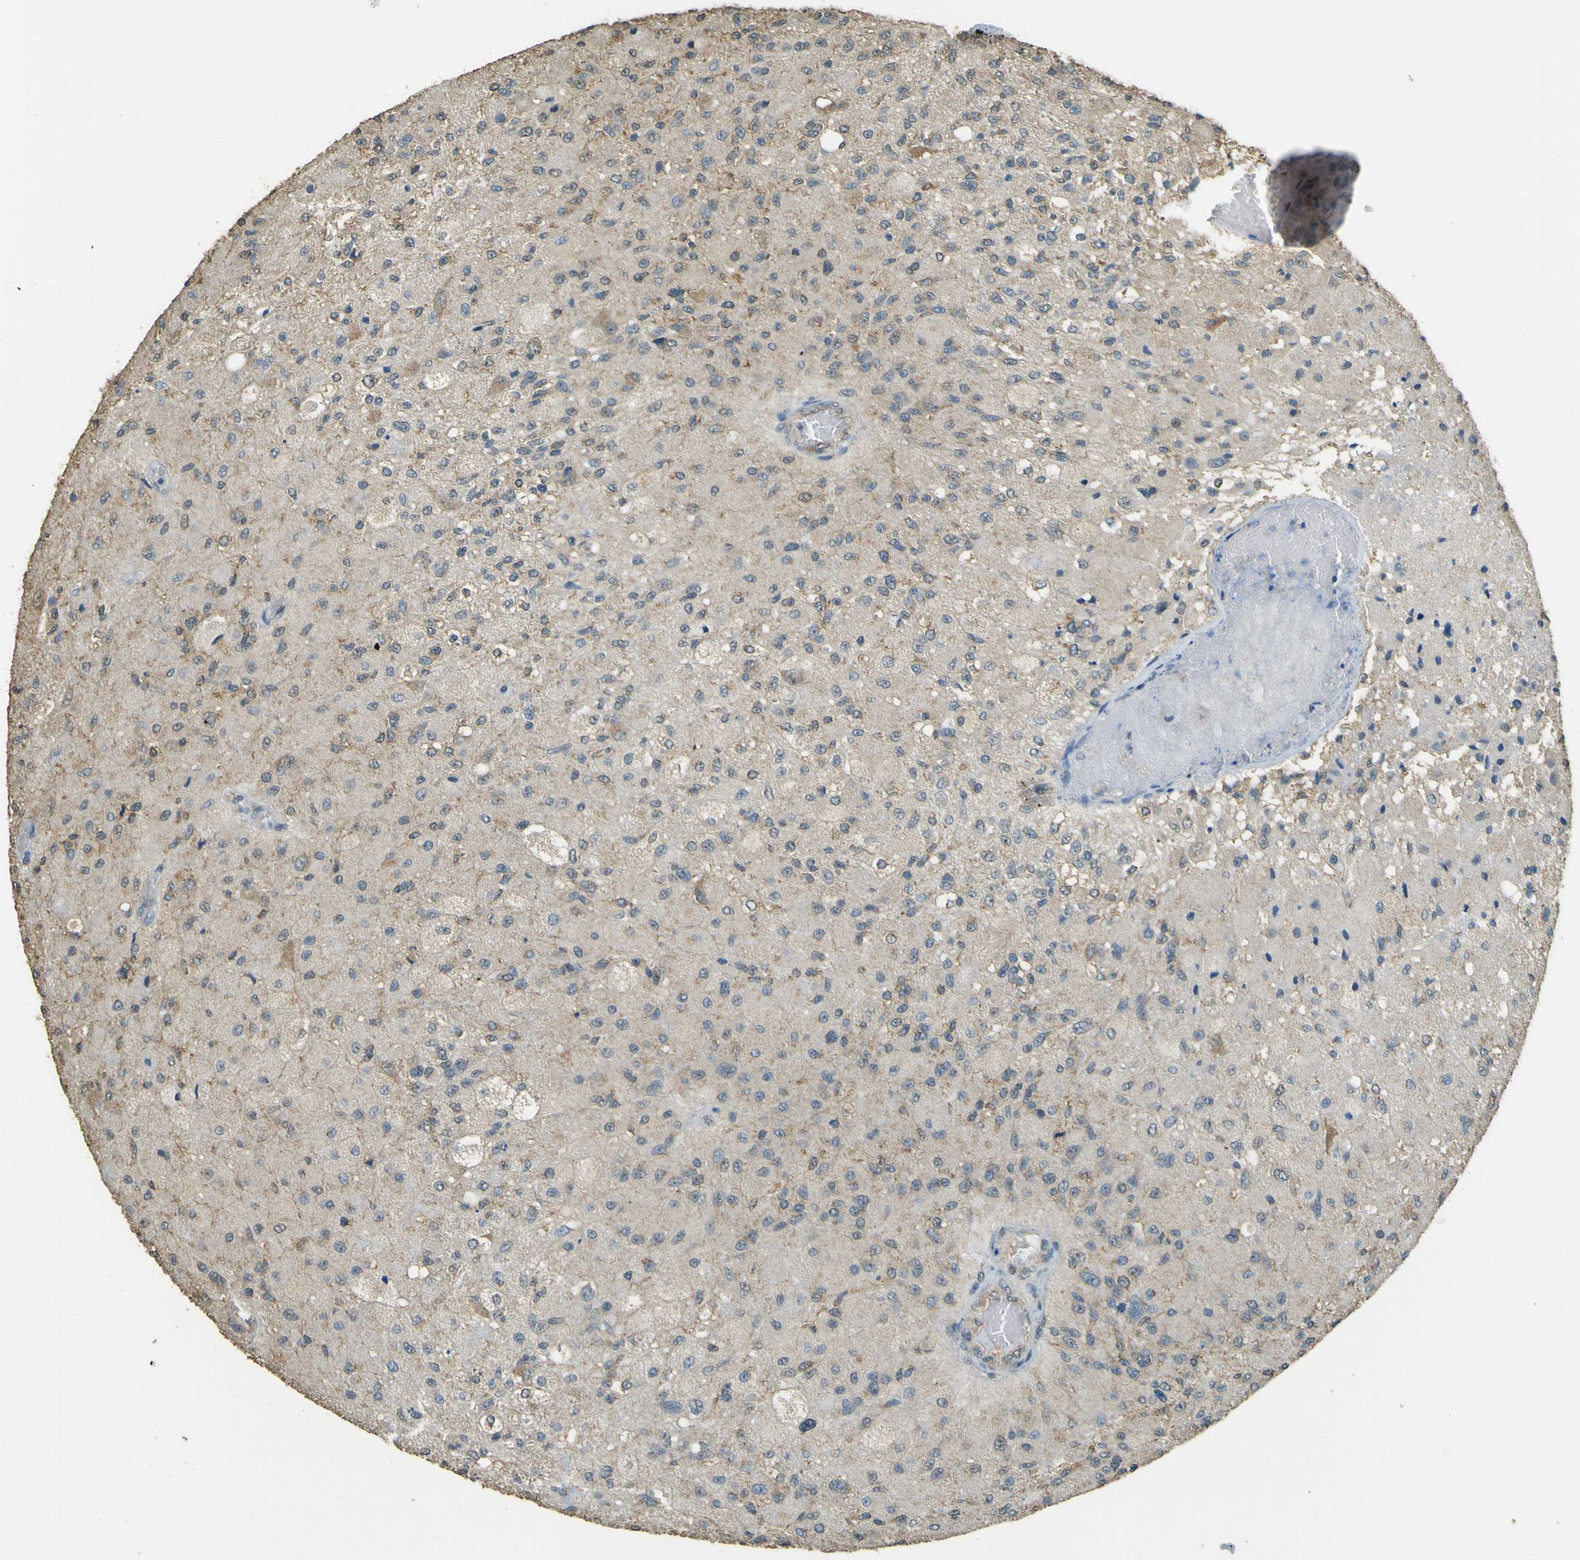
{"staining": {"intensity": "weak", "quantity": "<25%", "location": "cytoplasmic/membranous"}, "tissue": "glioma", "cell_type": "Tumor cells", "image_type": "cancer", "snomed": [{"axis": "morphology", "description": "Normal tissue, NOS"}, {"axis": "morphology", "description": "Glioma, malignant, High grade"}, {"axis": "topography", "description": "Cerebral cortex"}], "caption": "A micrograph of human malignant glioma (high-grade) is negative for staining in tumor cells. (DAB (3,3'-diaminobenzidine) immunohistochemistry, high magnification).", "gene": "GOLGA1", "patient": {"sex": "male", "age": 77}}